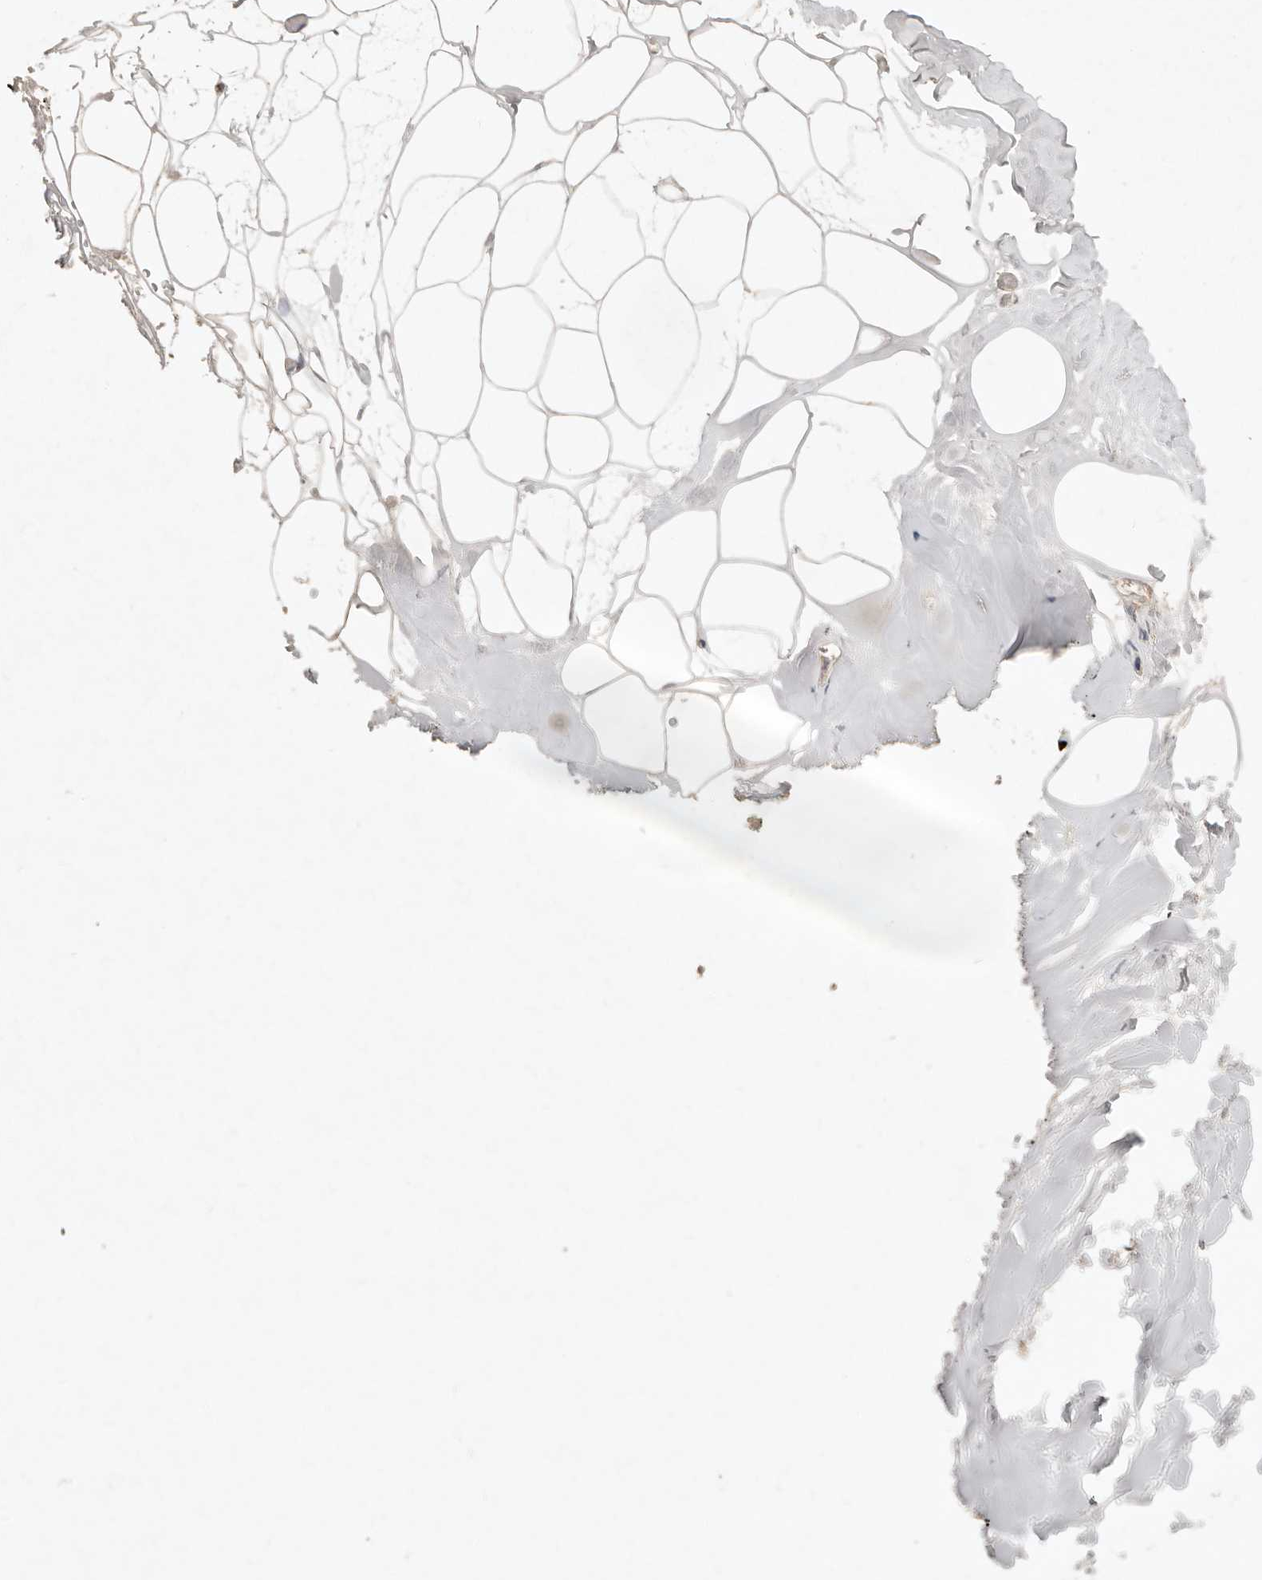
{"staining": {"intensity": "negative", "quantity": "none", "location": "none"}, "tissue": "adipose tissue", "cell_type": "Adipocytes", "image_type": "normal", "snomed": [{"axis": "morphology", "description": "Normal tissue, NOS"}, {"axis": "morphology", "description": "Fibrosis, NOS"}, {"axis": "topography", "description": "Breast"}, {"axis": "topography", "description": "Adipose tissue"}], "caption": "IHC micrograph of unremarkable adipose tissue: human adipose tissue stained with DAB demonstrates no significant protein staining in adipocytes.", "gene": "HECTD3", "patient": {"sex": "female", "age": 39}}